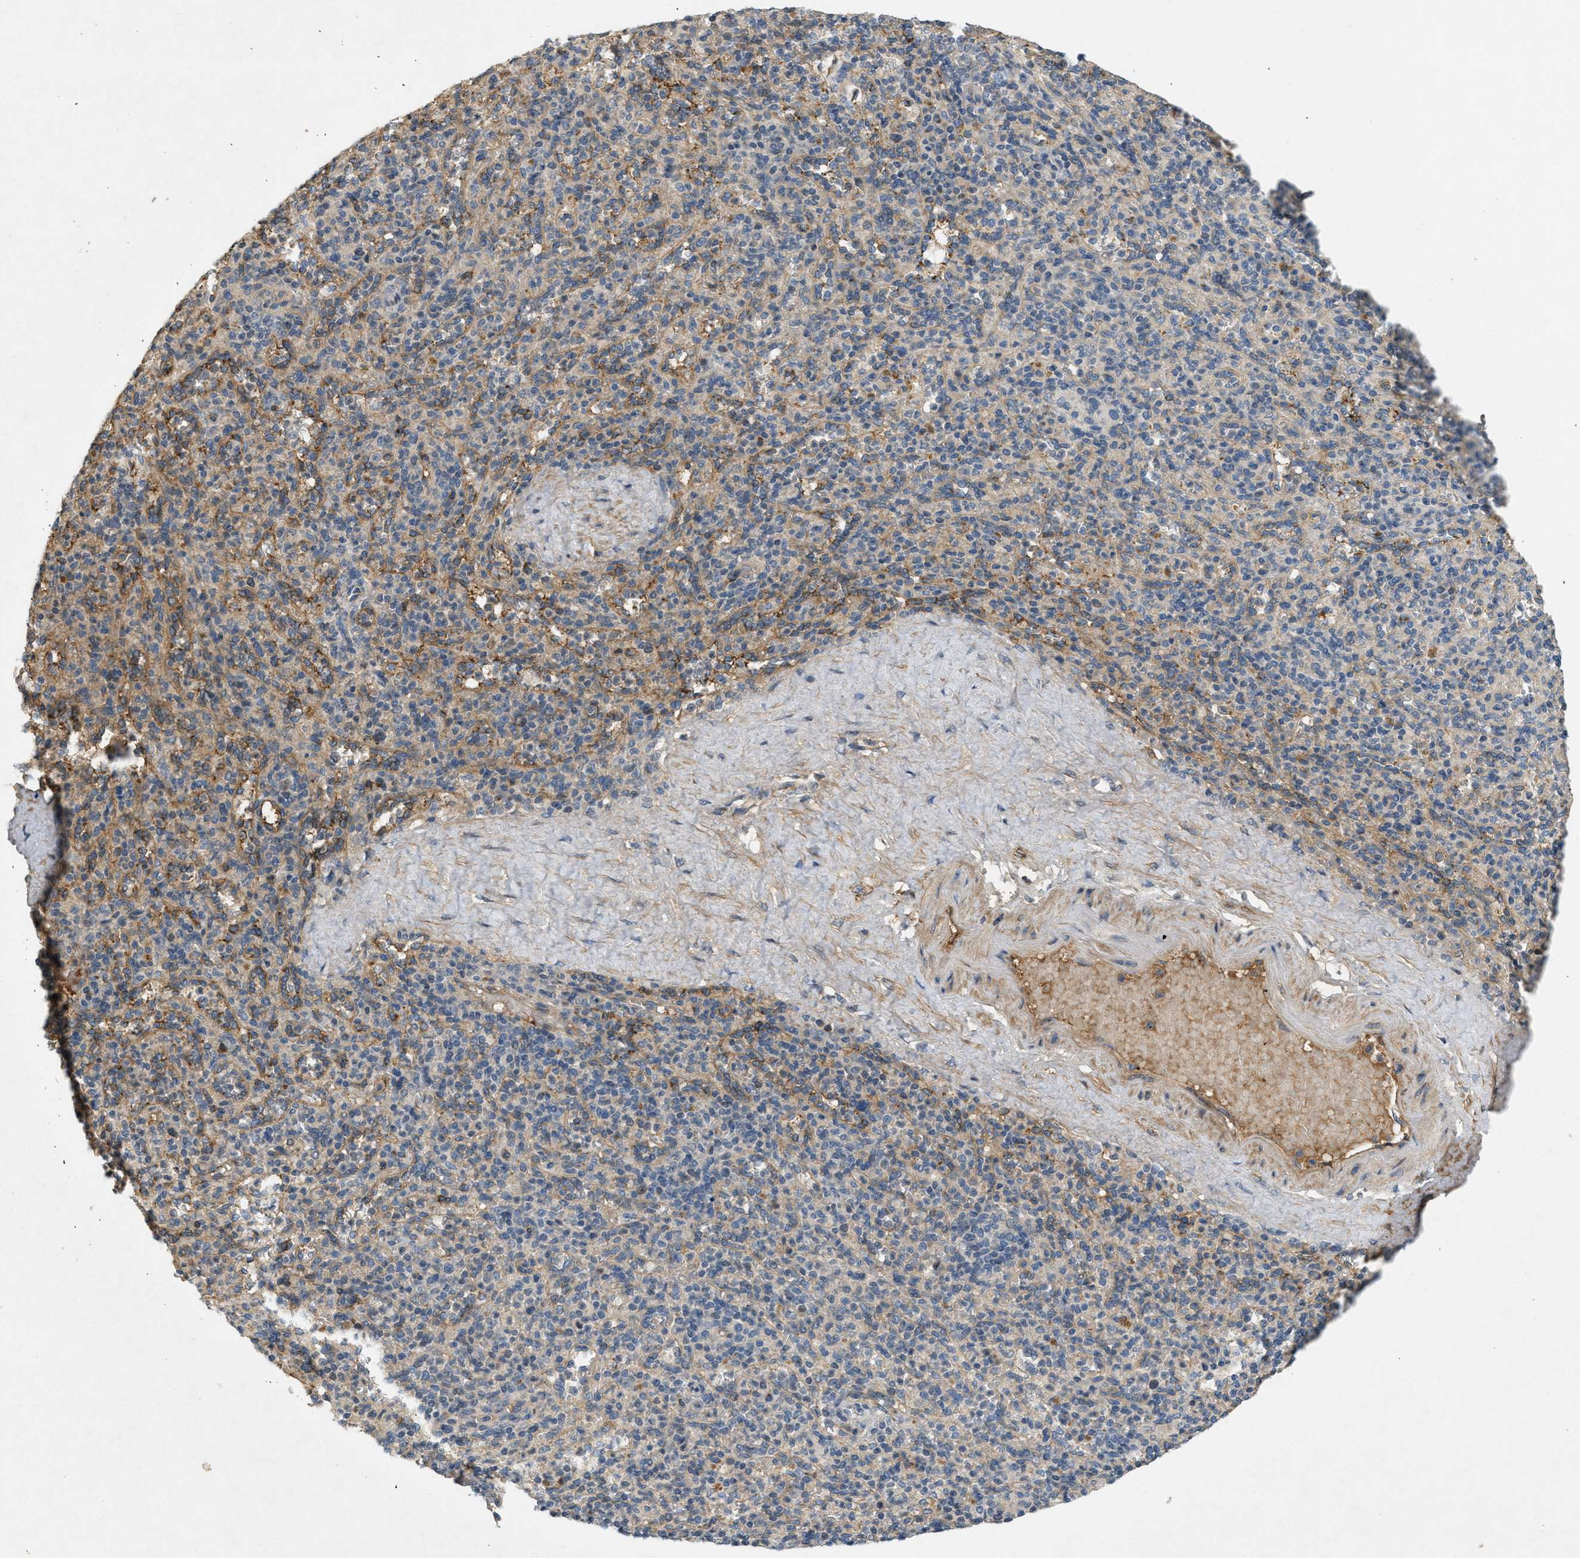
{"staining": {"intensity": "negative", "quantity": "none", "location": "none"}, "tissue": "spleen", "cell_type": "Cells in red pulp", "image_type": "normal", "snomed": [{"axis": "morphology", "description": "Normal tissue, NOS"}, {"axis": "topography", "description": "Spleen"}], "caption": "This histopathology image is of unremarkable spleen stained with immunohistochemistry to label a protein in brown with the nuclei are counter-stained blue. There is no staining in cells in red pulp. (DAB (3,3'-diaminobenzidine) immunohistochemistry (IHC) visualized using brightfield microscopy, high magnification).", "gene": "F8", "patient": {"sex": "male", "age": 36}}